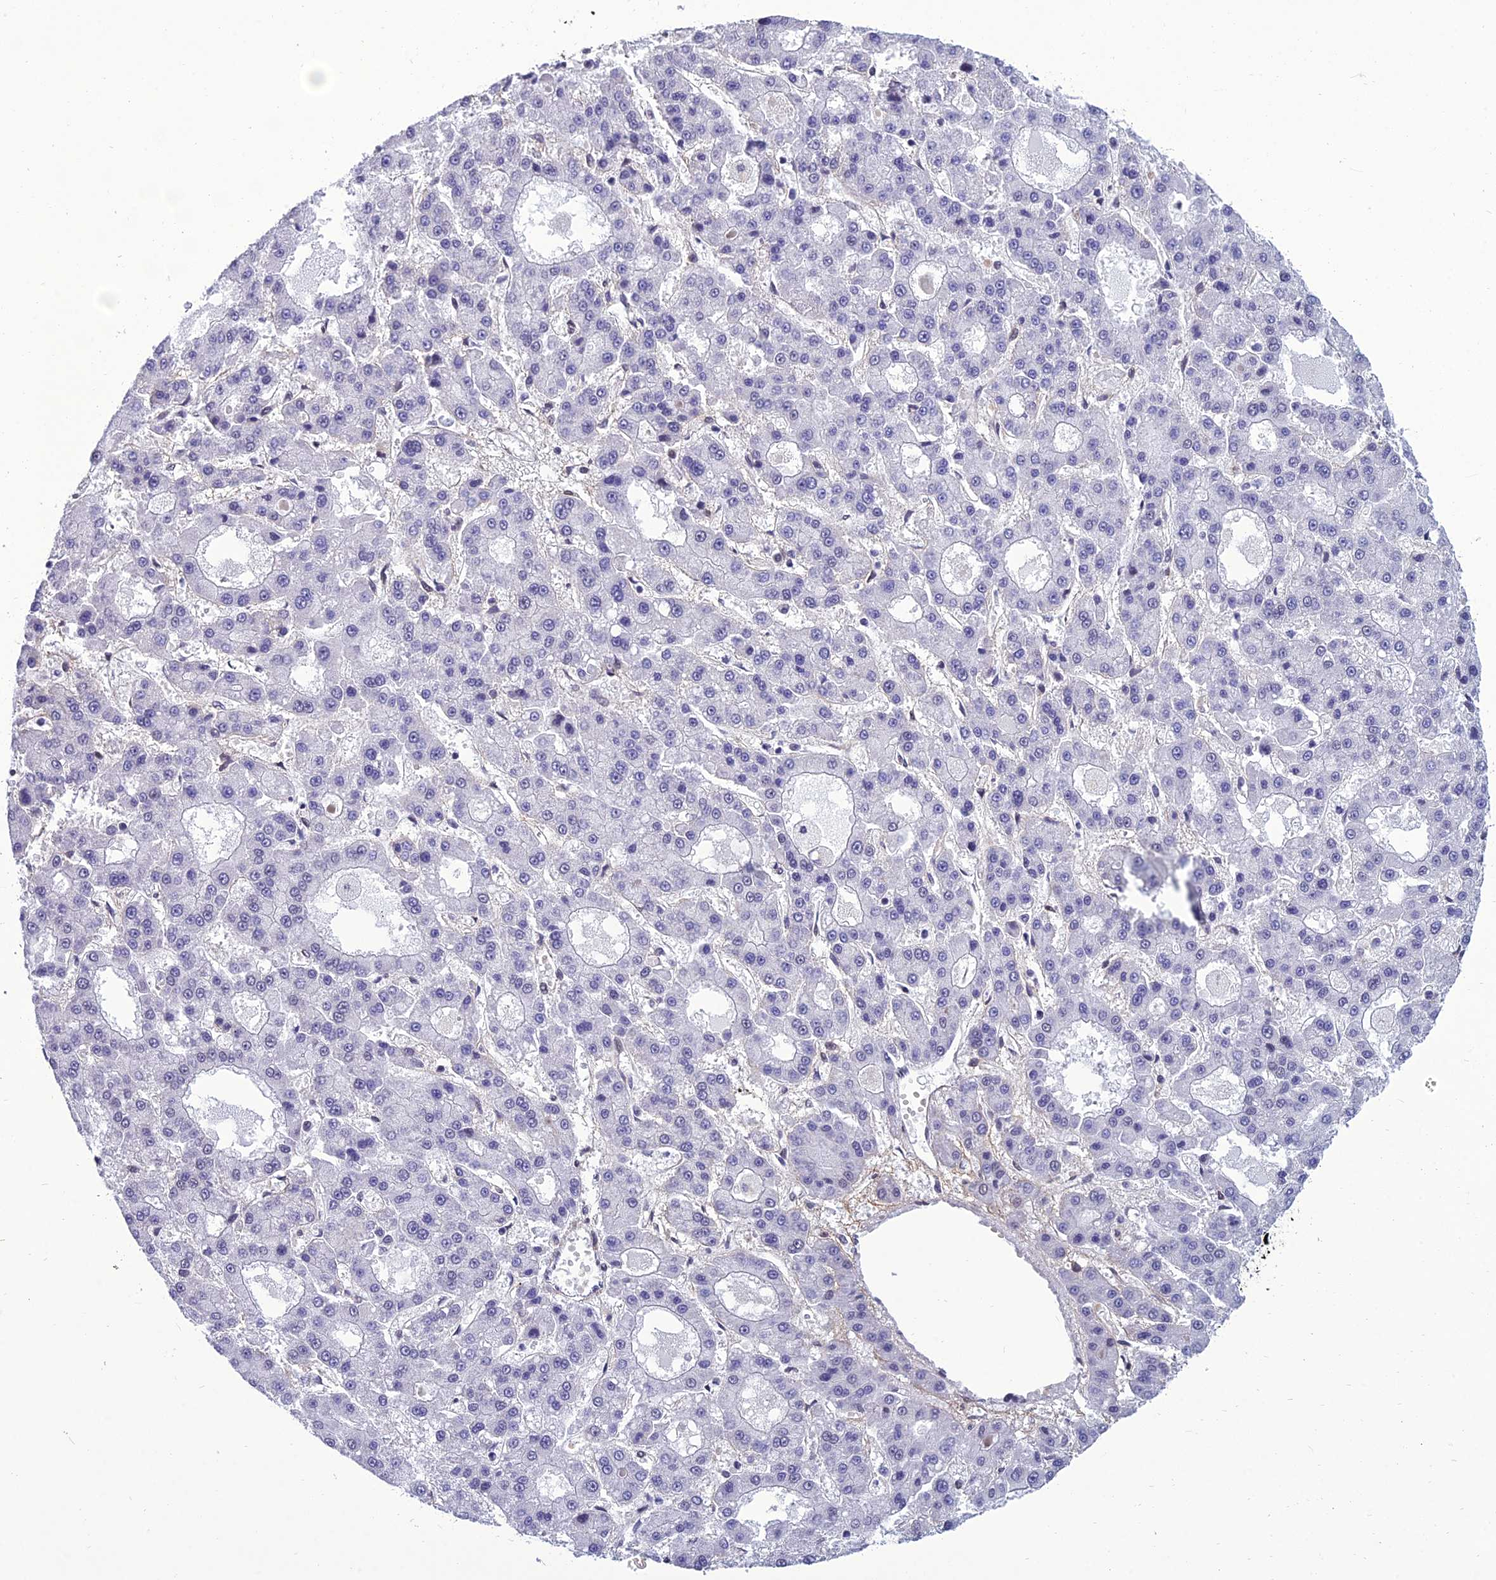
{"staining": {"intensity": "negative", "quantity": "none", "location": "none"}, "tissue": "liver cancer", "cell_type": "Tumor cells", "image_type": "cancer", "snomed": [{"axis": "morphology", "description": "Carcinoma, Hepatocellular, NOS"}, {"axis": "topography", "description": "Liver"}], "caption": "Tumor cells show no significant protein expression in hepatocellular carcinoma (liver).", "gene": "RSRC1", "patient": {"sex": "male", "age": 70}}